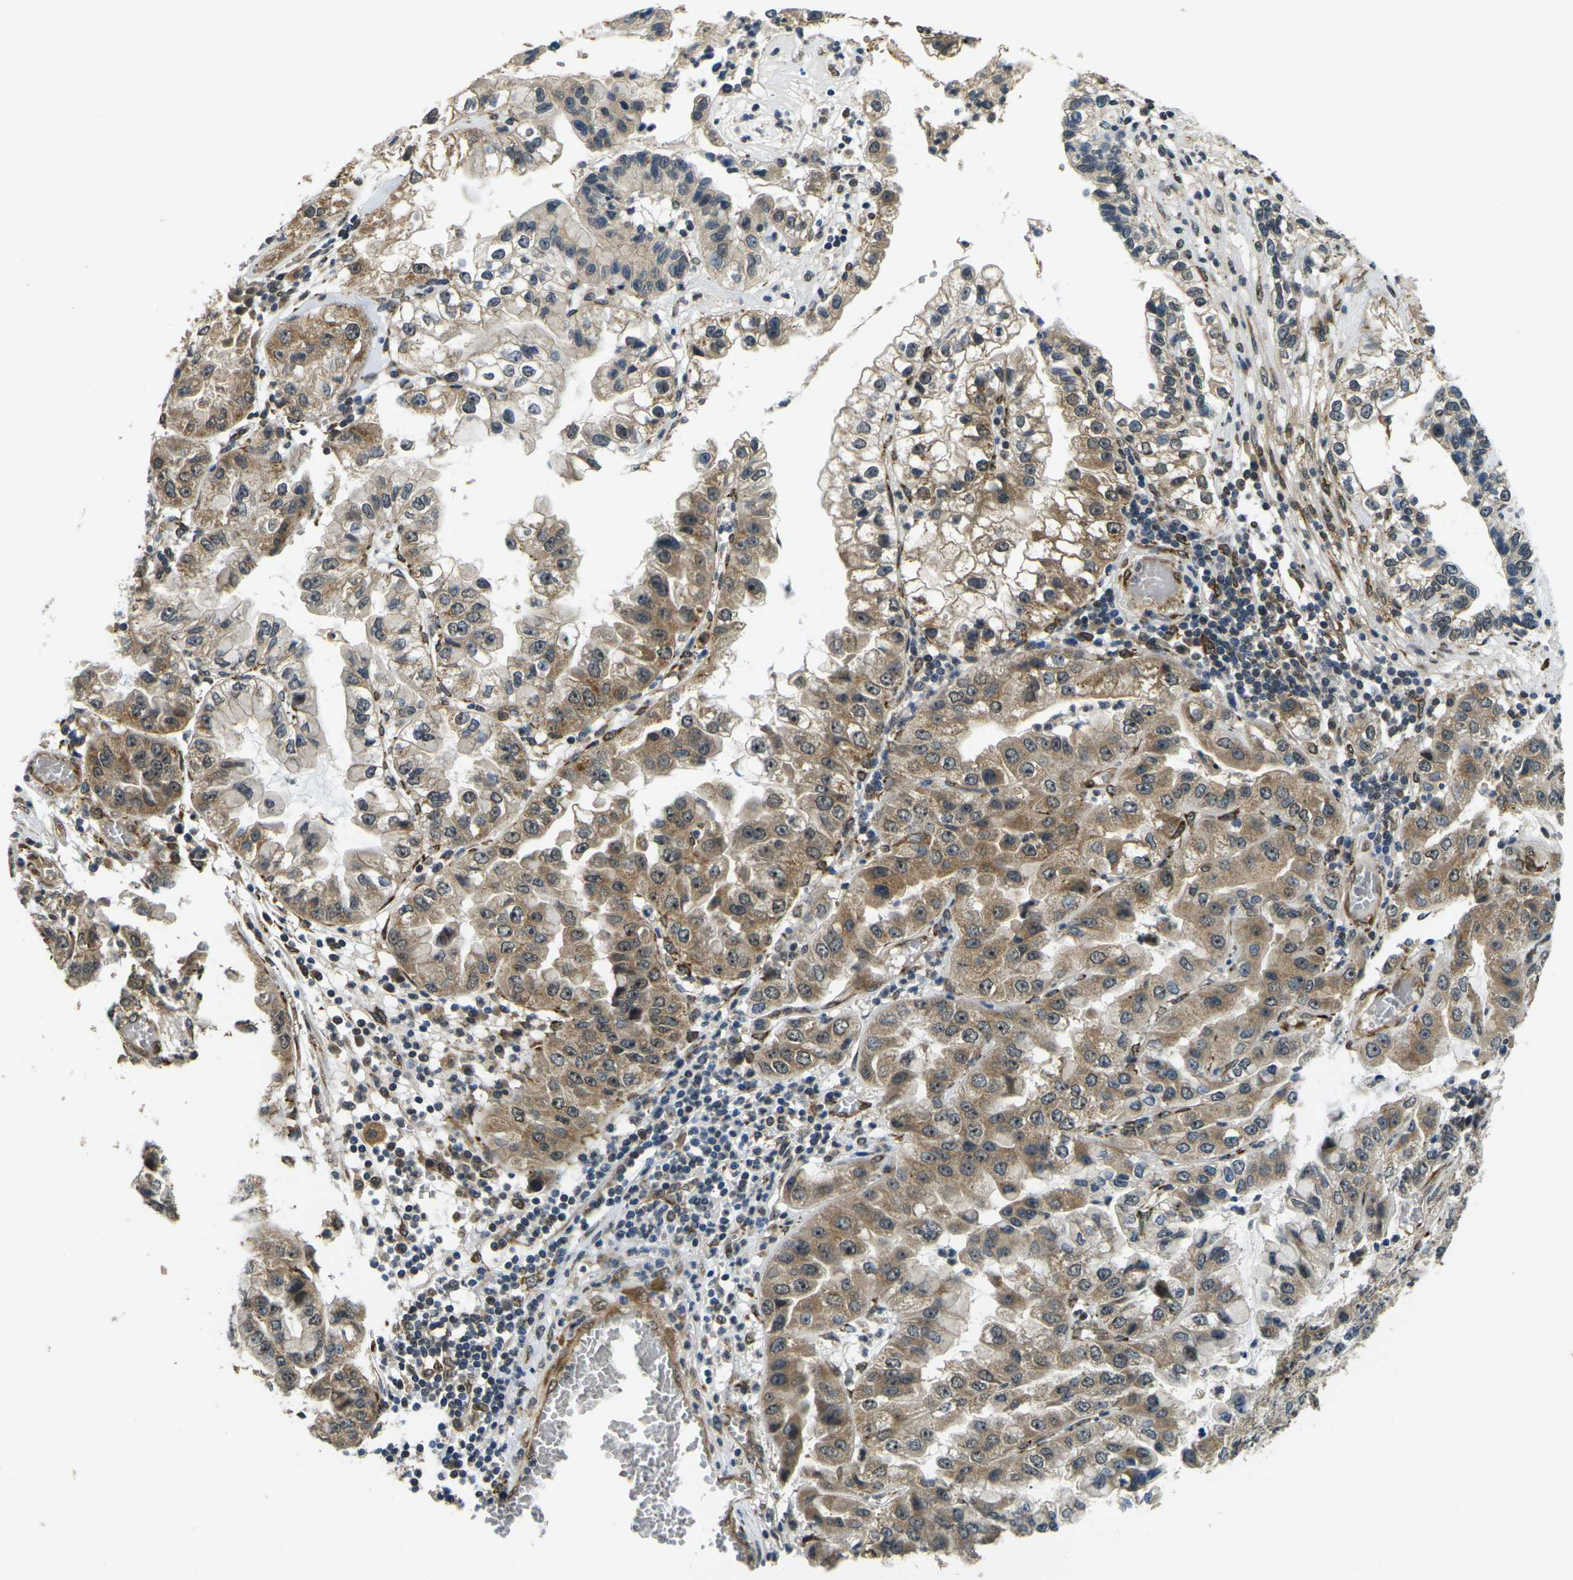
{"staining": {"intensity": "moderate", "quantity": ">75%", "location": "cytoplasmic/membranous"}, "tissue": "liver cancer", "cell_type": "Tumor cells", "image_type": "cancer", "snomed": [{"axis": "morphology", "description": "Cholangiocarcinoma"}, {"axis": "topography", "description": "Liver"}], "caption": "Protein staining of liver cancer tissue exhibits moderate cytoplasmic/membranous staining in approximately >75% of tumor cells.", "gene": "FUT11", "patient": {"sex": "female", "age": 79}}